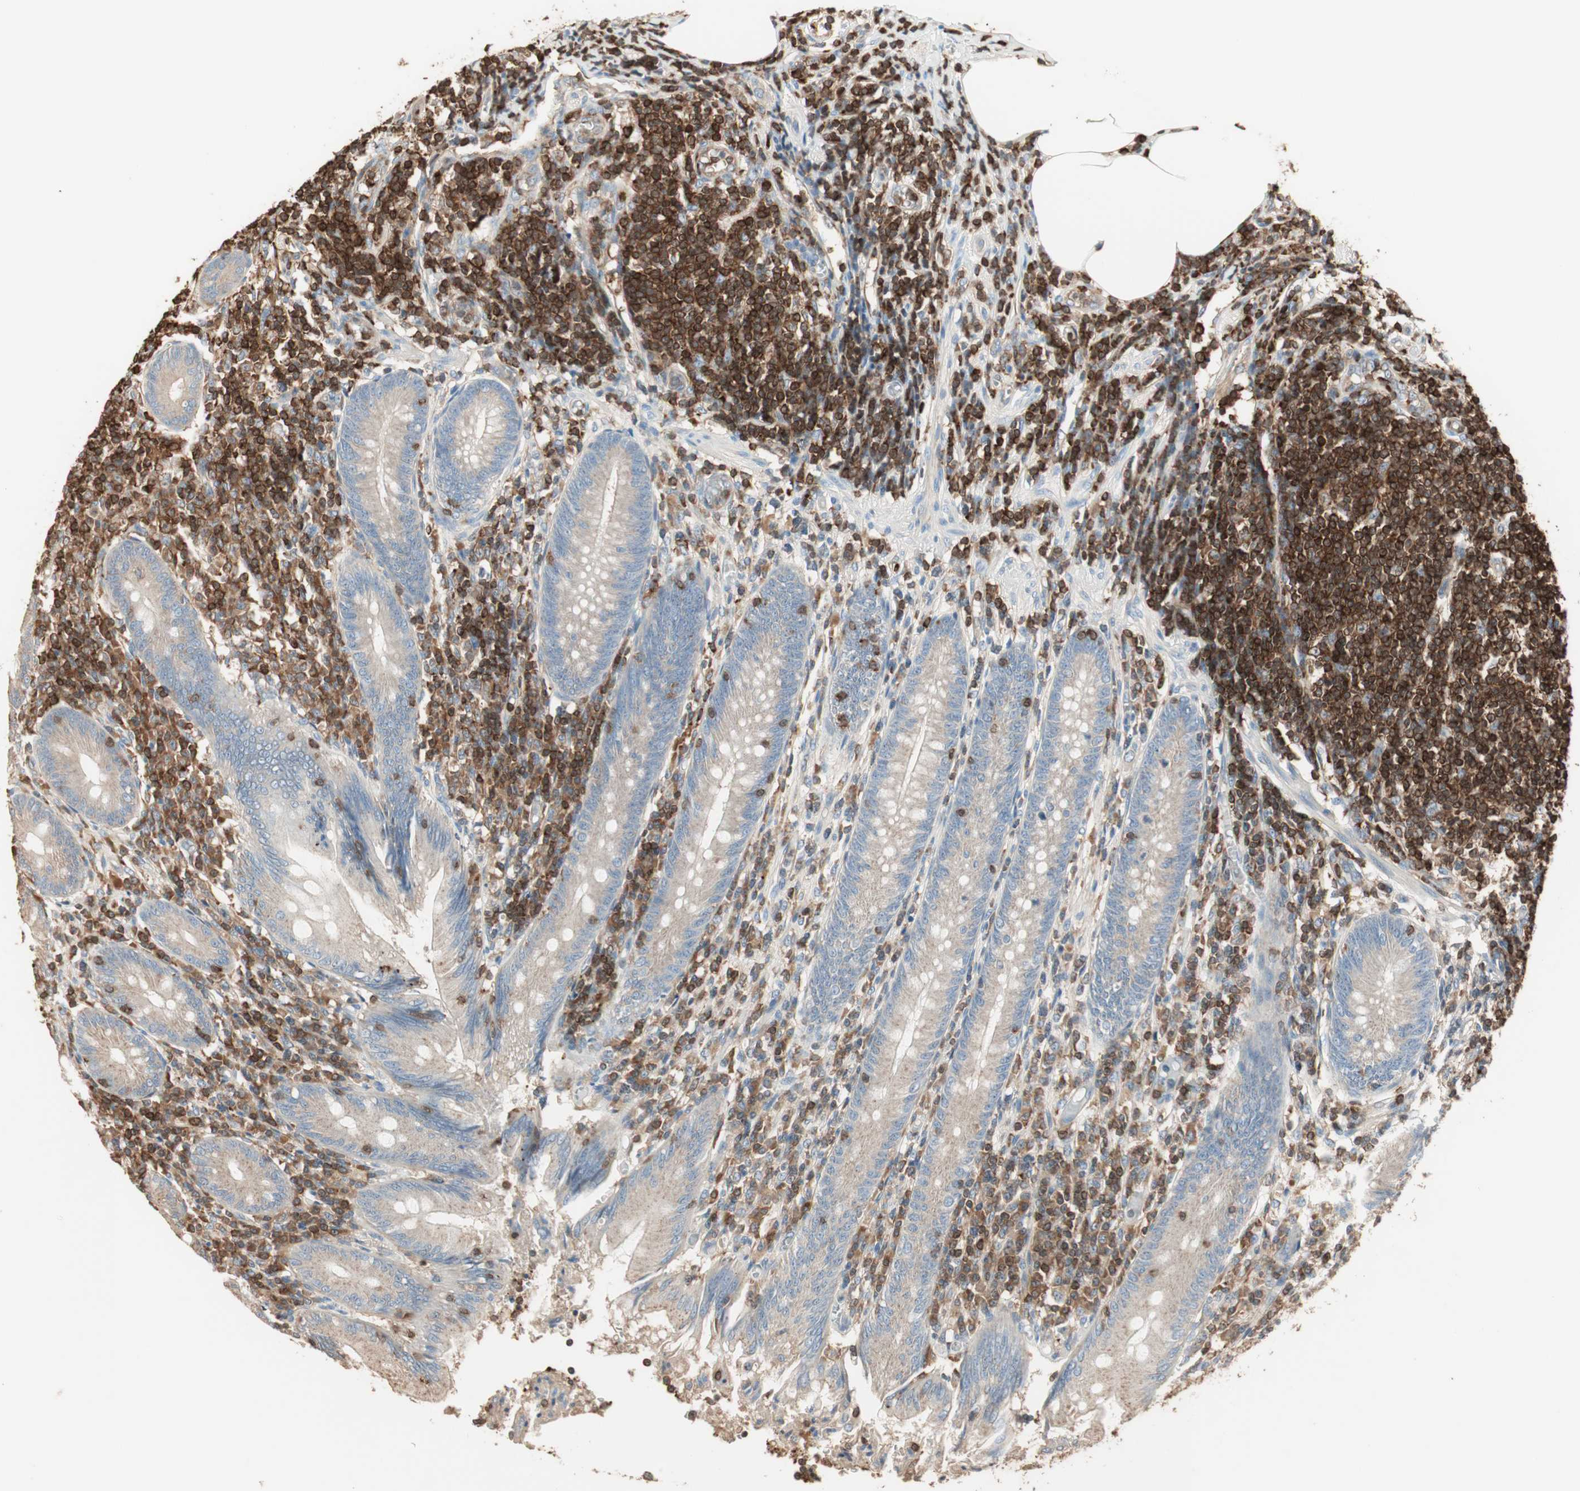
{"staining": {"intensity": "weak", "quantity": "25%-75%", "location": "cytoplasmic/membranous"}, "tissue": "appendix", "cell_type": "Glandular cells", "image_type": "normal", "snomed": [{"axis": "morphology", "description": "Normal tissue, NOS"}, {"axis": "morphology", "description": "Inflammation, NOS"}, {"axis": "topography", "description": "Appendix"}], "caption": "Glandular cells demonstrate low levels of weak cytoplasmic/membranous expression in approximately 25%-75% of cells in normal human appendix. (Stains: DAB (3,3'-diaminobenzidine) in brown, nuclei in blue, Microscopy: brightfield microscopy at high magnification).", "gene": "CRLF3", "patient": {"sex": "male", "age": 46}}